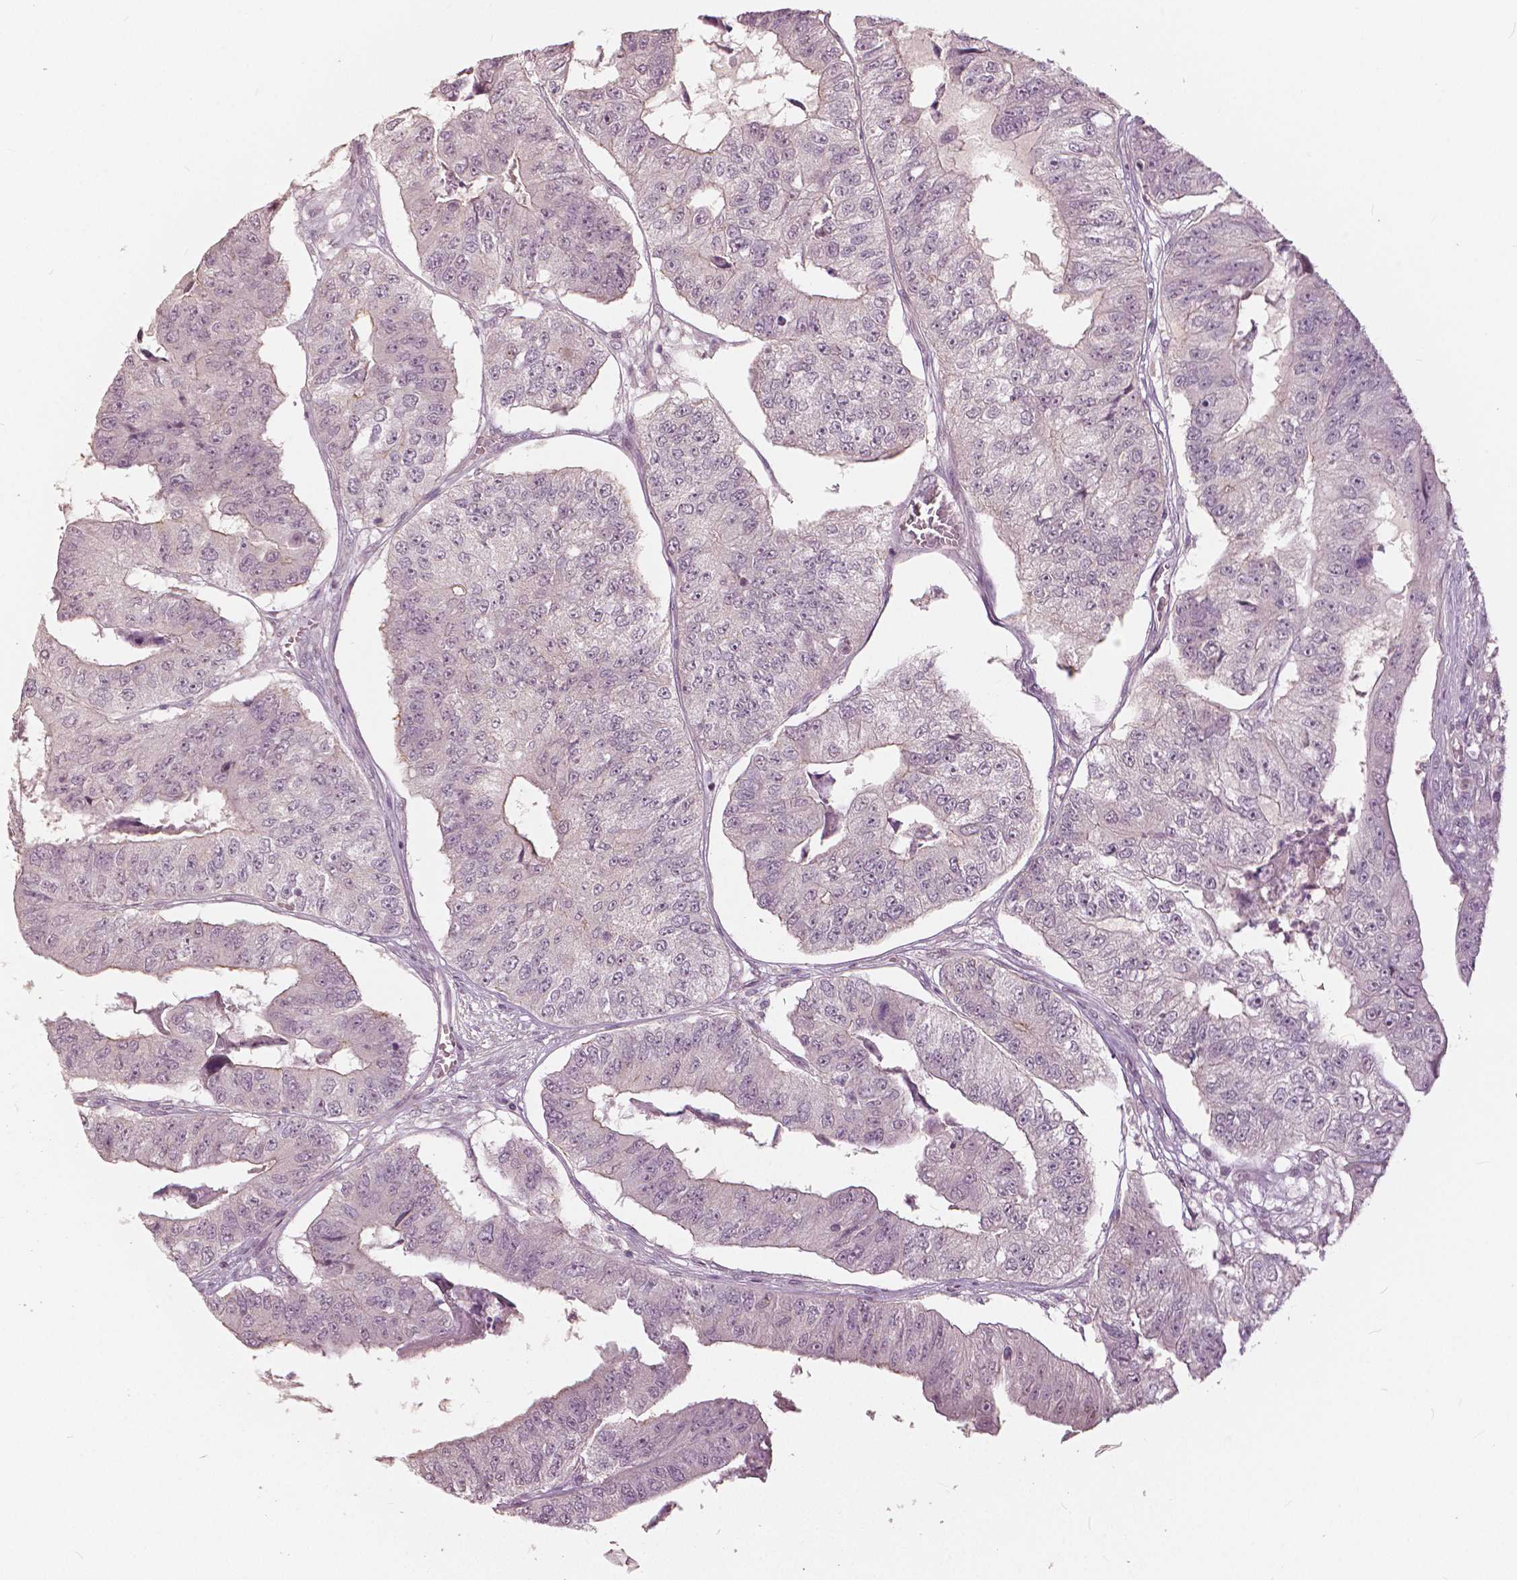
{"staining": {"intensity": "weak", "quantity": "<25%", "location": "nuclear"}, "tissue": "colorectal cancer", "cell_type": "Tumor cells", "image_type": "cancer", "snomed": [{"axis": "morphology", "description": "Adenocarcinoma, NOS"}, {"axis": "topography", "description": "Colon"}], "caption": "Immunohistochemistry image of human adenocarcinoma (colorectal) stained for a protein (brown), which shows no positivity in tumor cells. (Stains: DAB immunohistochemistry (IHC) with hematoxylin counter stain, Microscopy: brightfield microscopy at high magnification).", "gene": "NANOG", "patient": {"sex": "female", "age": 67}}